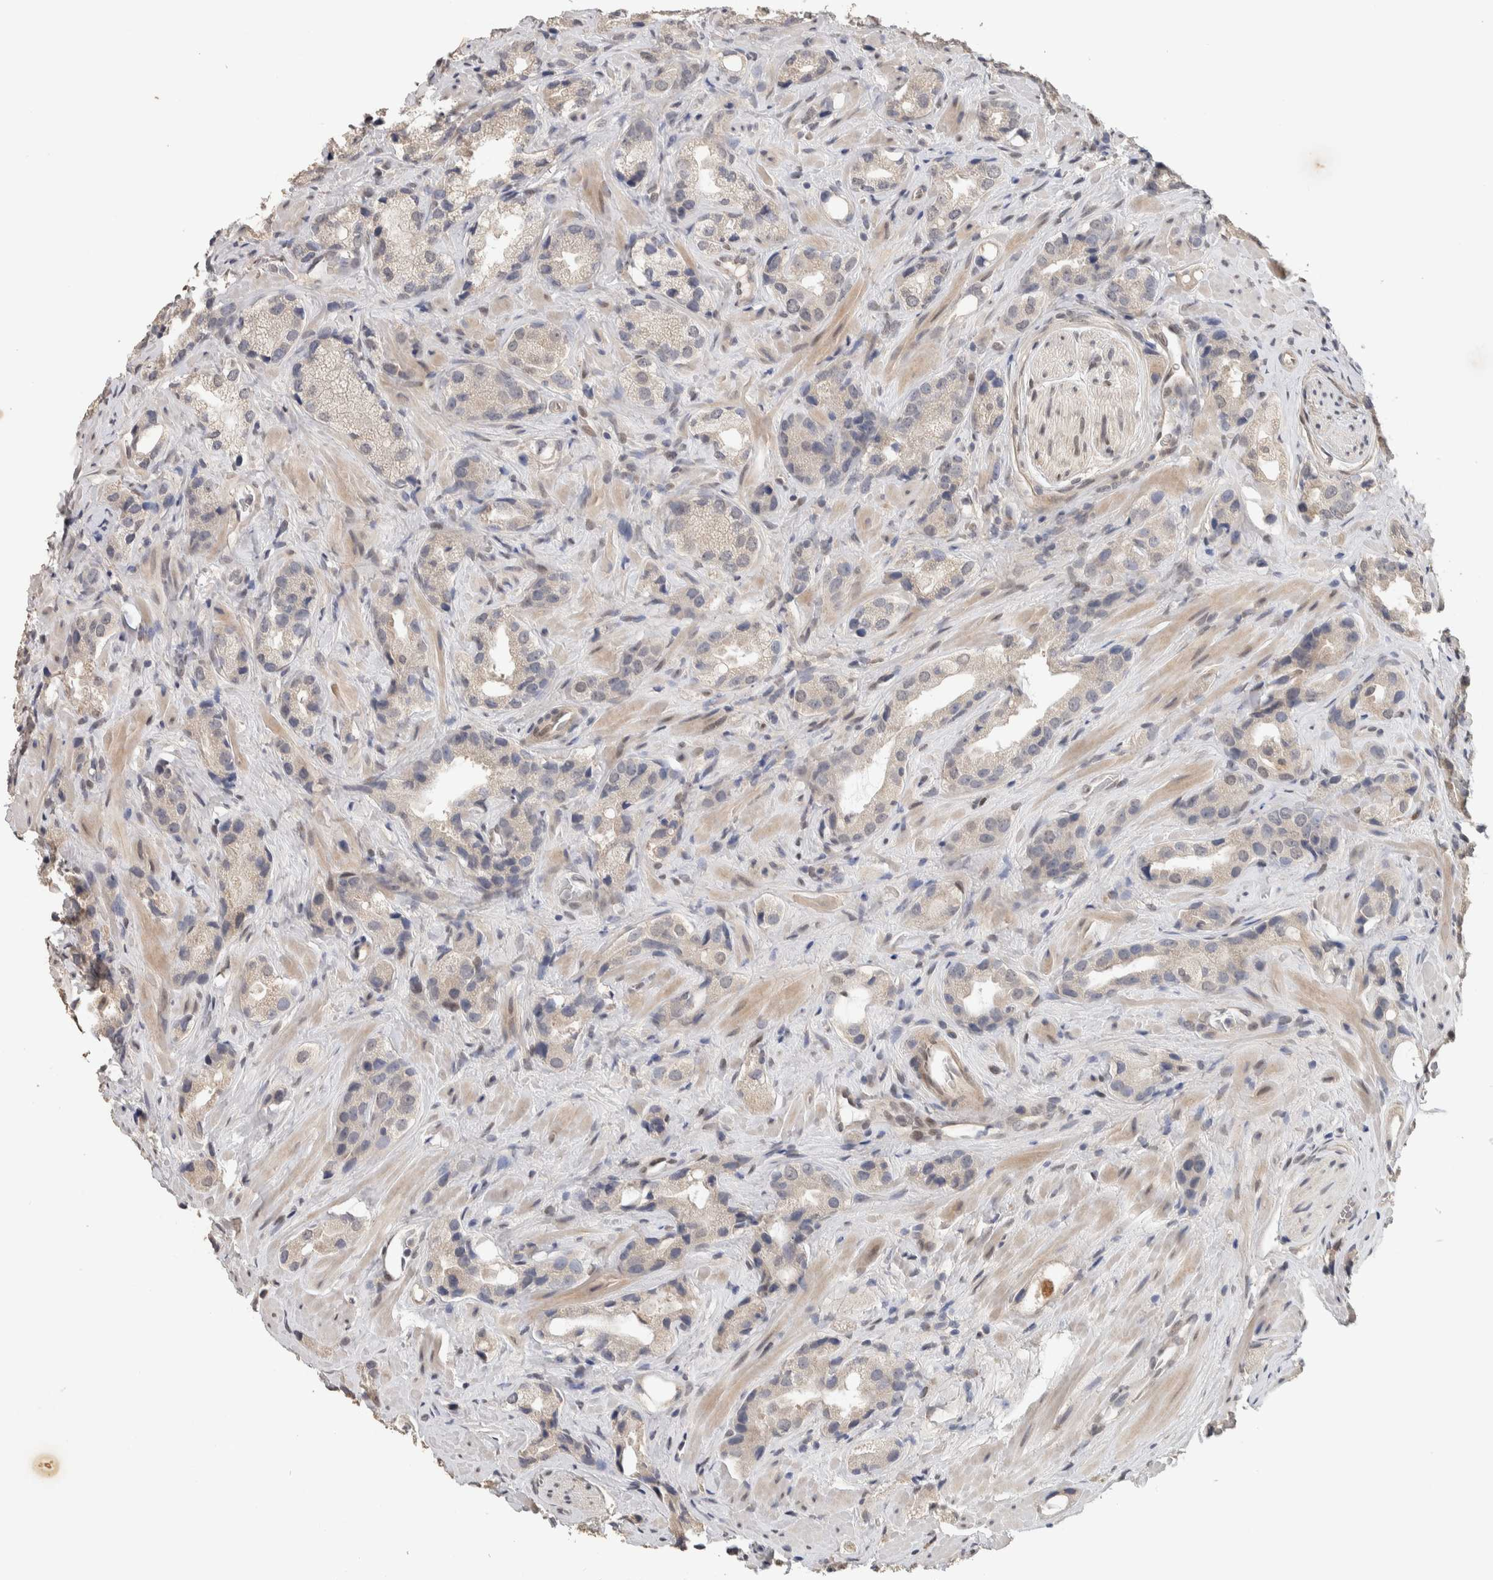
{"staining": {"intensity": "negative", "quantity": "none", "location": "none"}, "tissue": "prostate cancer", "cell_type": "Tumor cells", "image_type": "cancer", "snomed": [{"axis": "morphology", "description": "Adenocarcinoma, High grade"}, {"axis": "topography", "description": "Prostate"}], "caption": "High magnification brightfield microscopy of prostate cancer stained with DAB (3,3'-diaminobenzidine) (brown) and counterstained with hematoxylin (blue): tumor cells show no significant expression.", "gene": "CYSRT1", "patient": {"sex": "male", "age": 63}}